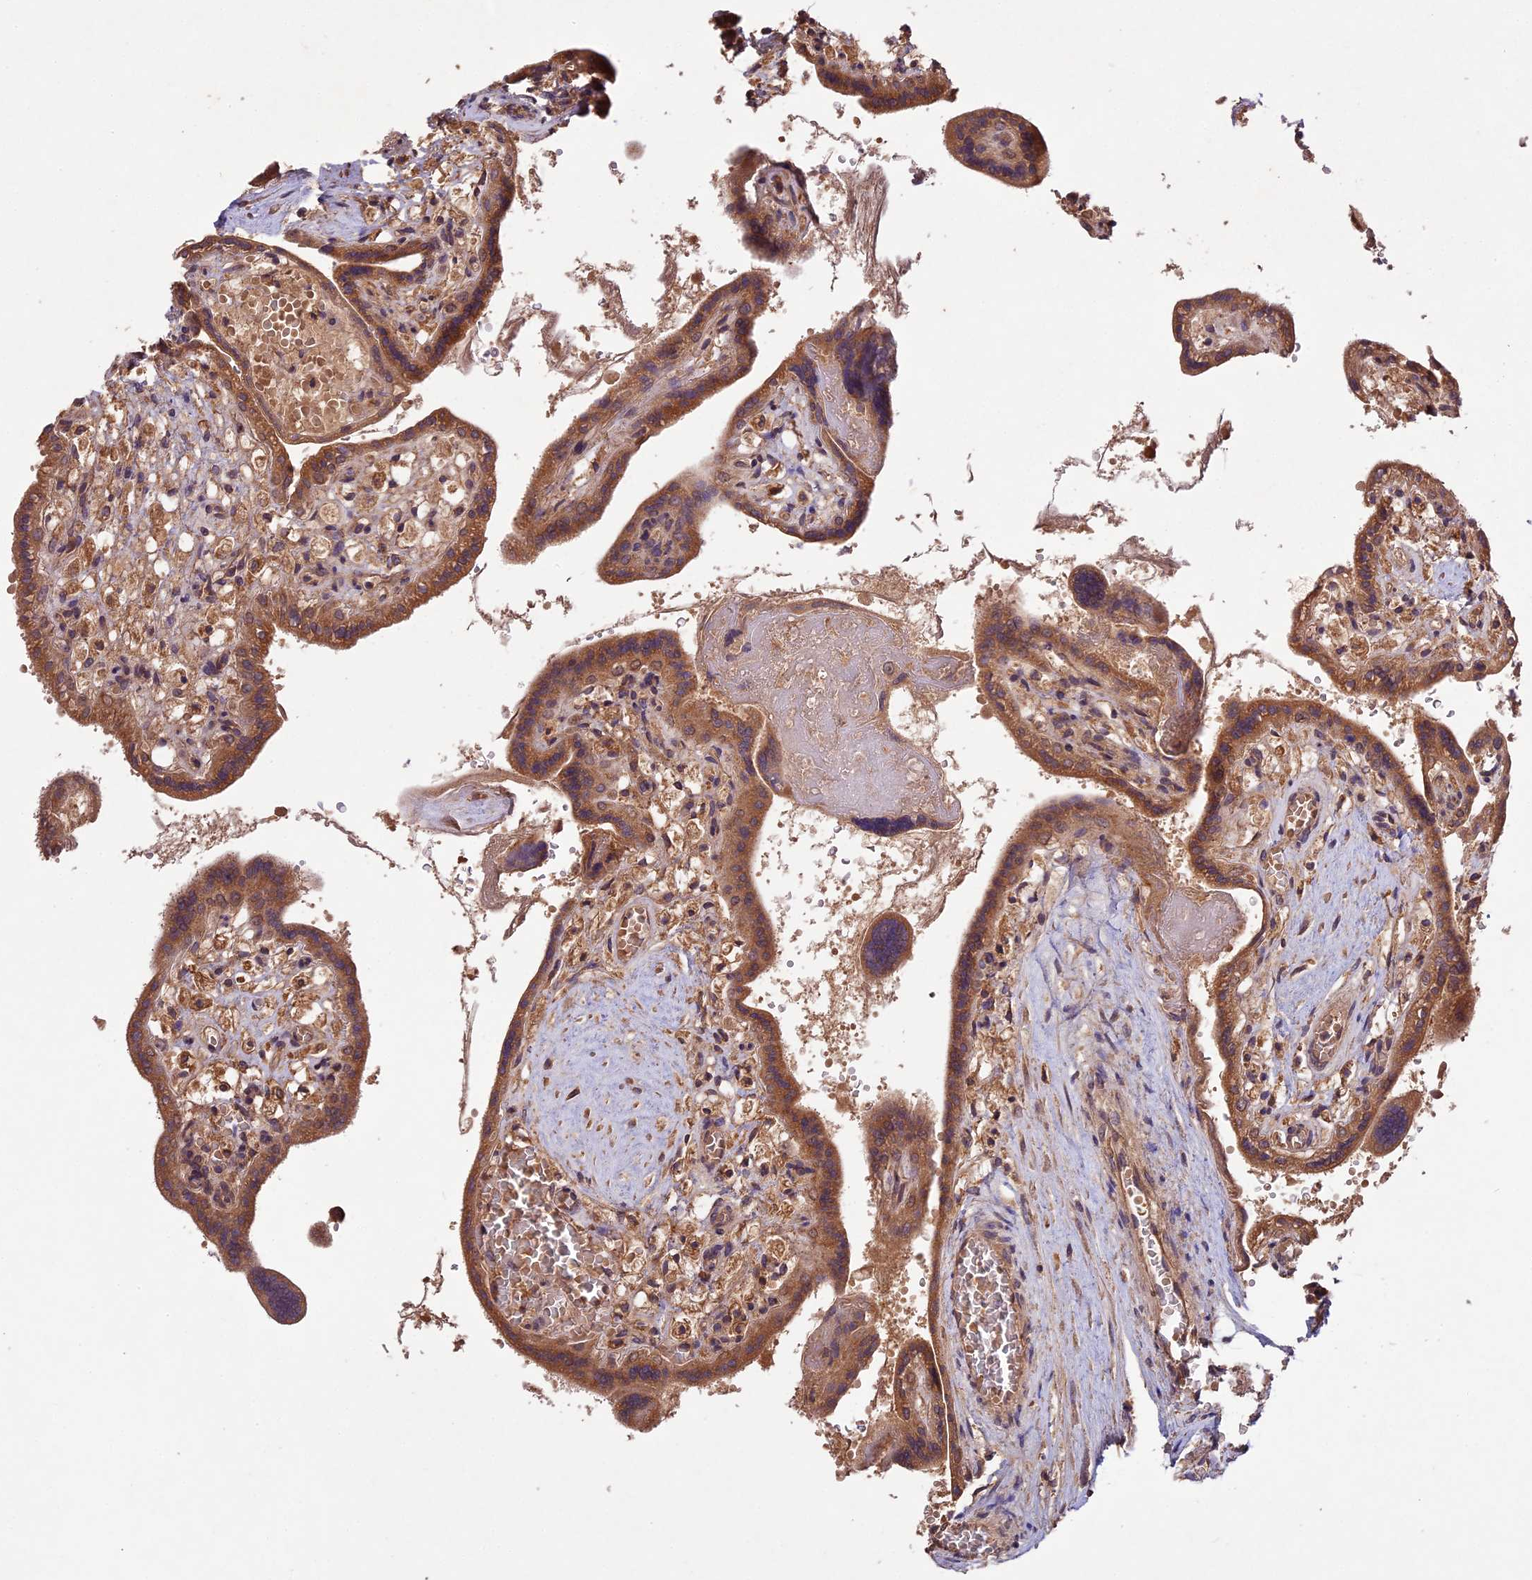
{"staining": {"intensity": "moderate", "quantity": ">75%", "location": "cytoplasmic/membranous"}, "tissue": "placenta", "cell_type": "Trophoblastic cells", "image_type": "normal", "snomed": [{"axis": "morphology", "description": "Normal tissue, NOS"}, {"axis": "topography", "description": "Placenta"}], "caption": "Immunohistochemical staining of benign human placenta displays >75% levels of moderate cytoplasmic/membranous protein staining in about >75% of trophoblastic cells. Ihc stains the protein in brown and the nuclei are stained blue.", "gene": "CHAC1", "patient": {"sex": "female", "age": 37}}